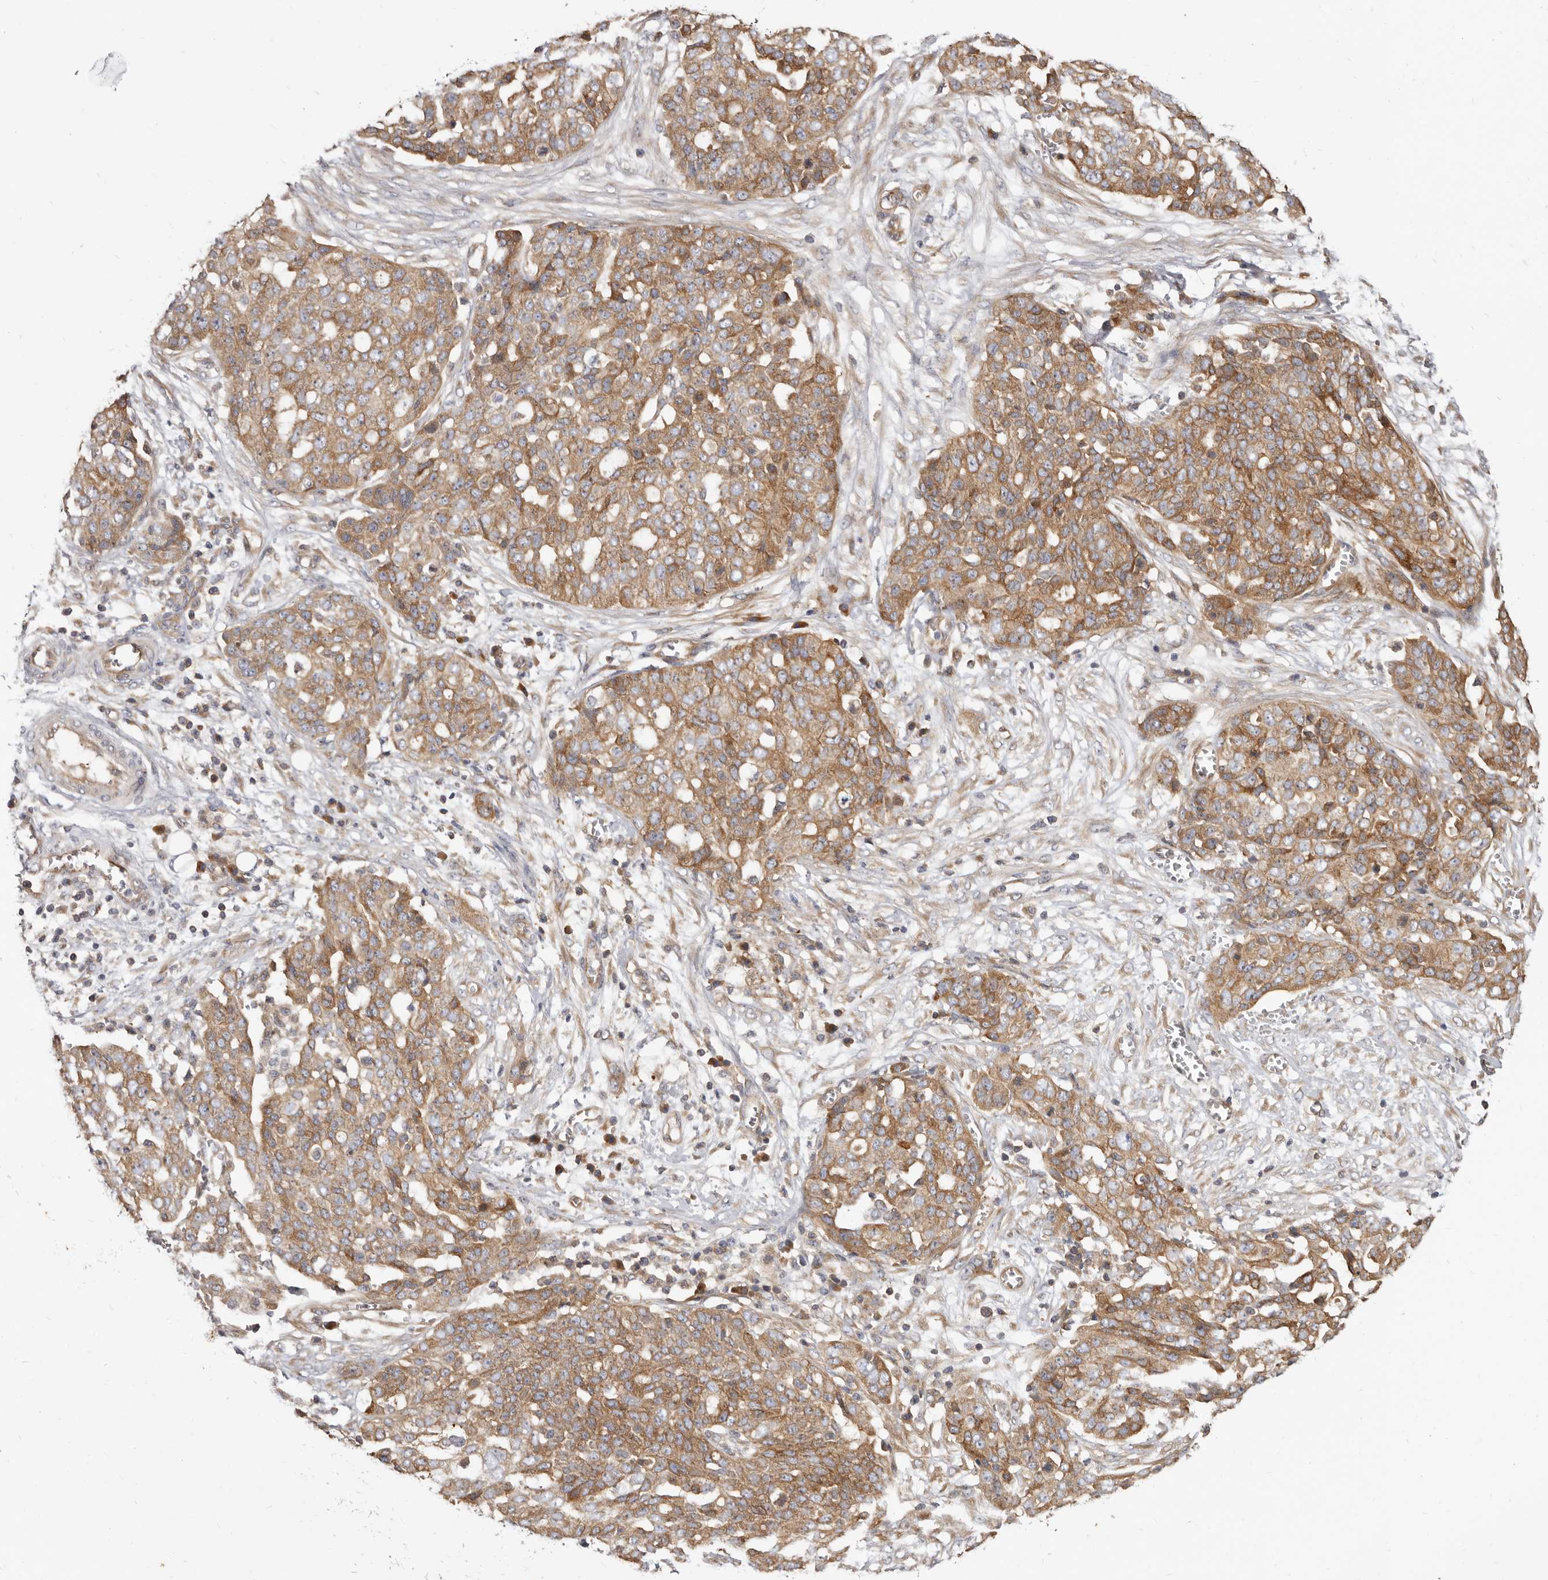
{"staining": {"intensity": "moderate", "quantity": ">75%", "location": "cytoplasmic/membranous"}, "tissue": "ovarian cancer", "cell_type": "Tumor cells", "image_type": "cancer", "snomed": [{"axis": "morphology", "description": "Cystadenocarcinoma, serous, NOS"}, {"axis": "topography", "description": "Soft tissue"}, {"axis": "topography", "description": "Ovary"}], "caption": "Immunohistochemical staining of ovarian cancer (serous cystadenocarcinoma) shows medium levels of moderate cytoplasmic/membranous protein positivity in about >75% of tumor cells.", "gene": "ADAMTS20", "patient": {"sex": "female", "age": 57}}